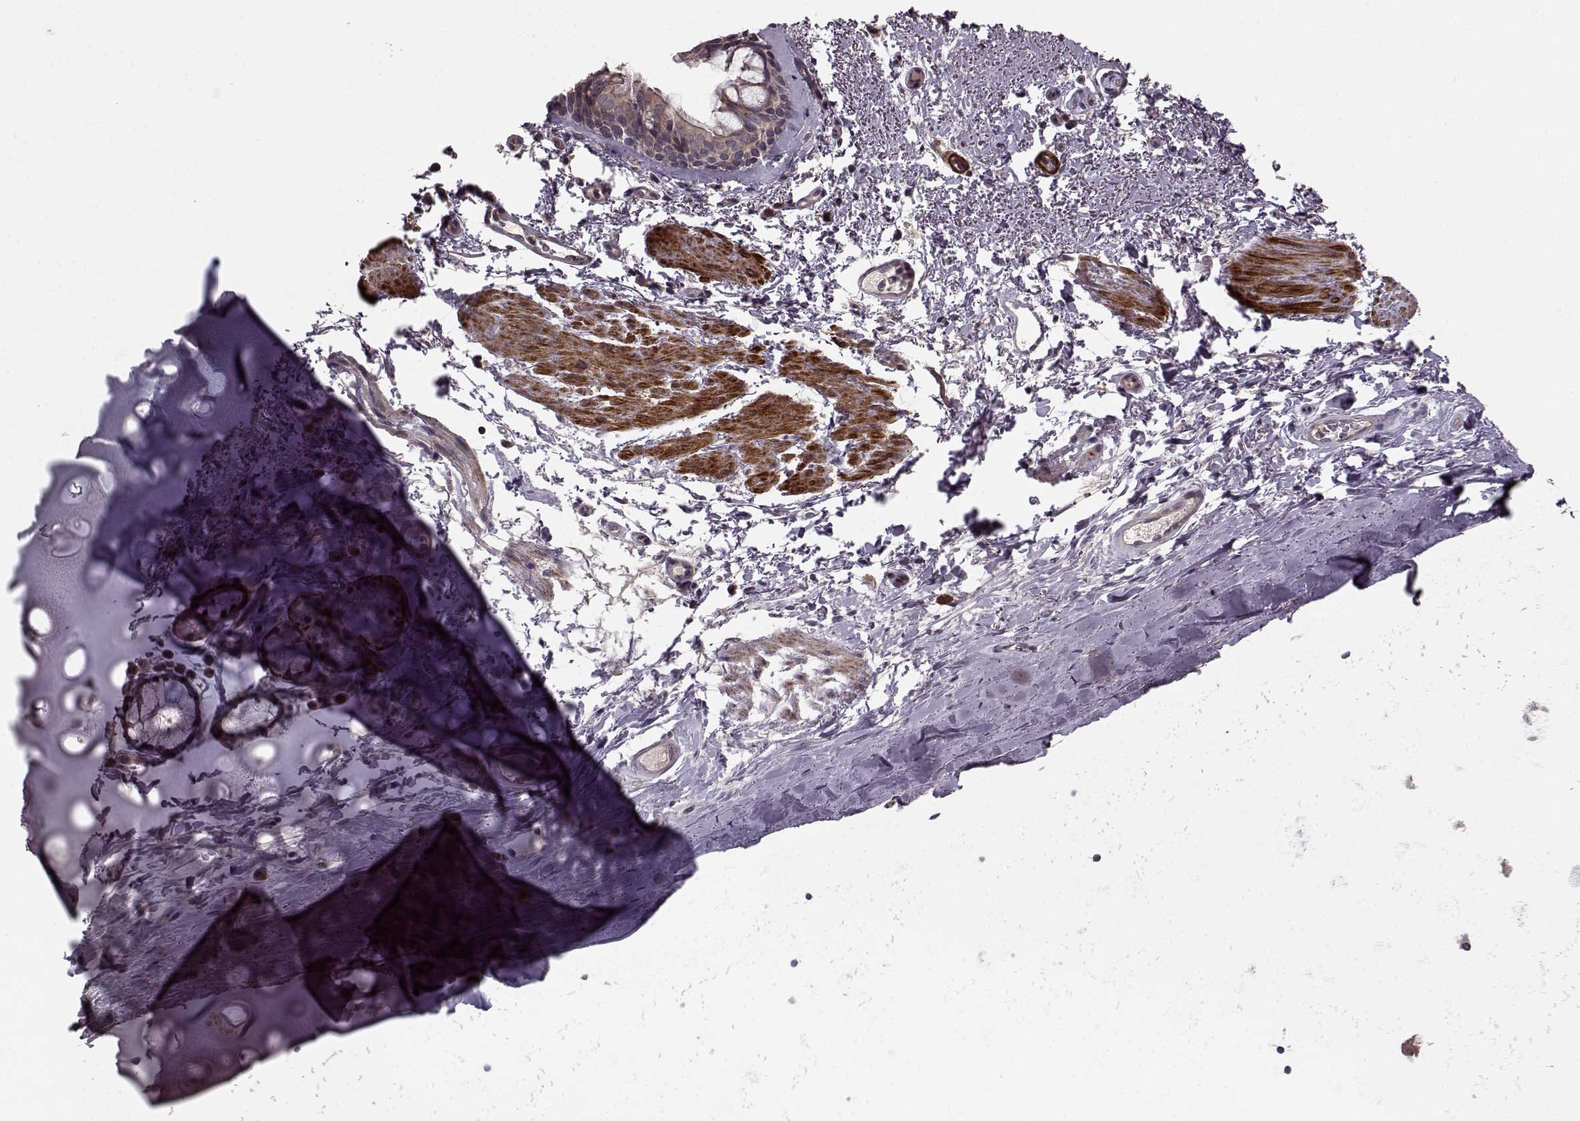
{"staining": {"intensity": "weak", "quantity": ">75%", "location": "cytoplasmic/membranous"}, "tissue": "bronchus", "cell_type": "Respiratory epithelial cells", "image_type": "normal", "snomed": [{"axis": "morphology", "description": "Normal tissue, NOS"}, {"axis": "topography", "description": "Bronchus"}], "caption": "DAB (3,3'-diaminobenzidine) immunohistochemical staining of normal human bronchus demonstrates weak cytoplasmic/membranous protein expression in about >75% of respiratory epithelial cells. (IHC, brightfield microscopy, high magnification).", "gene": "SLAIN2", "patient": {"sex": "female", "age": 64}}